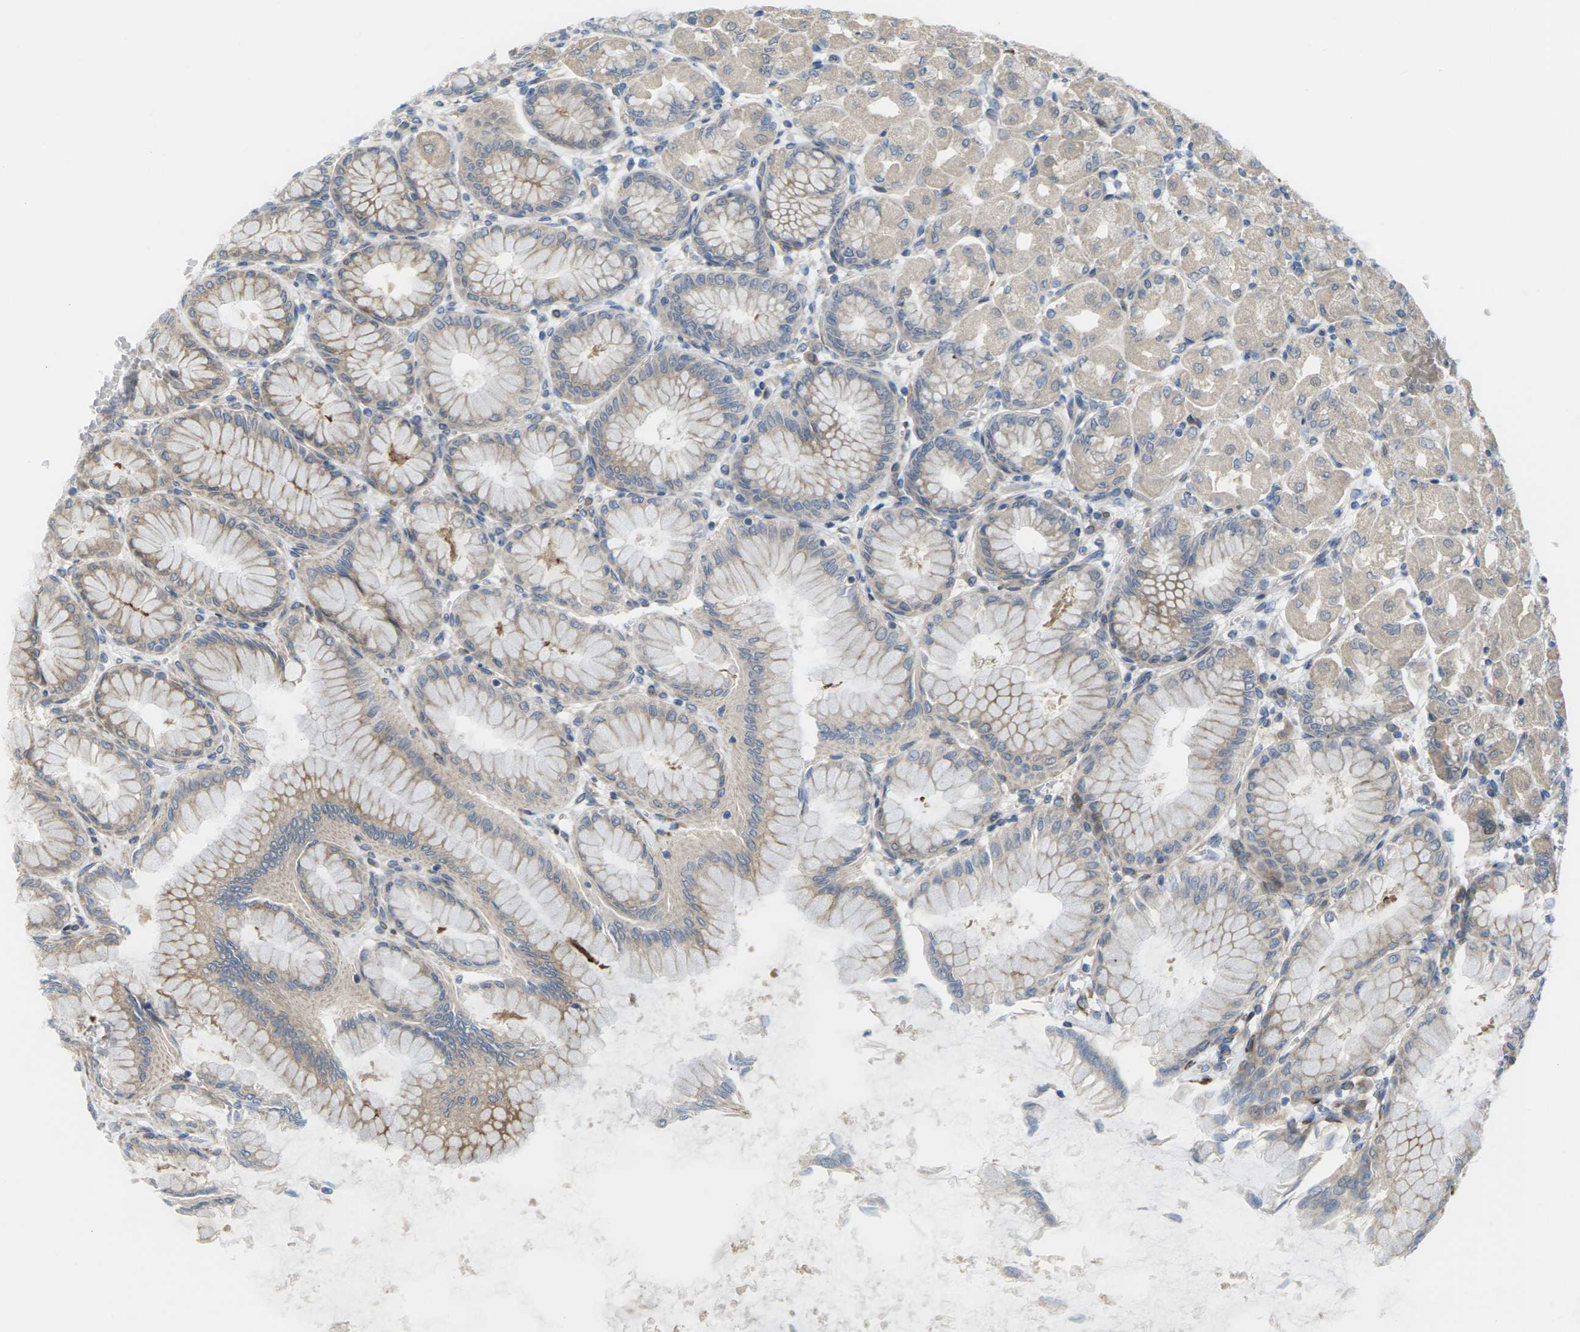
{"staining": {"intensity": "moderate", "quantity": ">75%", "location": "cytoplasmic/membranous"}, "tissue": "stomach", "cell_type": "Glandular cells", "image_type": "normal", "snomed": [{"axis": "morphology", "description": "Normal tissue, NOS"}, {"axis": "topography", "description": "Stomach, upper"}], "caption": "Stomach stained with IHC reveals moderate cytoplasmic/membranous staining in about >75% of glandular cells. The protein is stained brown, and the nuclei are stained in blue (DAB (3,3'-diaminobenzidine) IHC with brightfield microscopy, high magnification).", "gene": "ROBO1", "patient": {"sex": "female", "age": 56}}